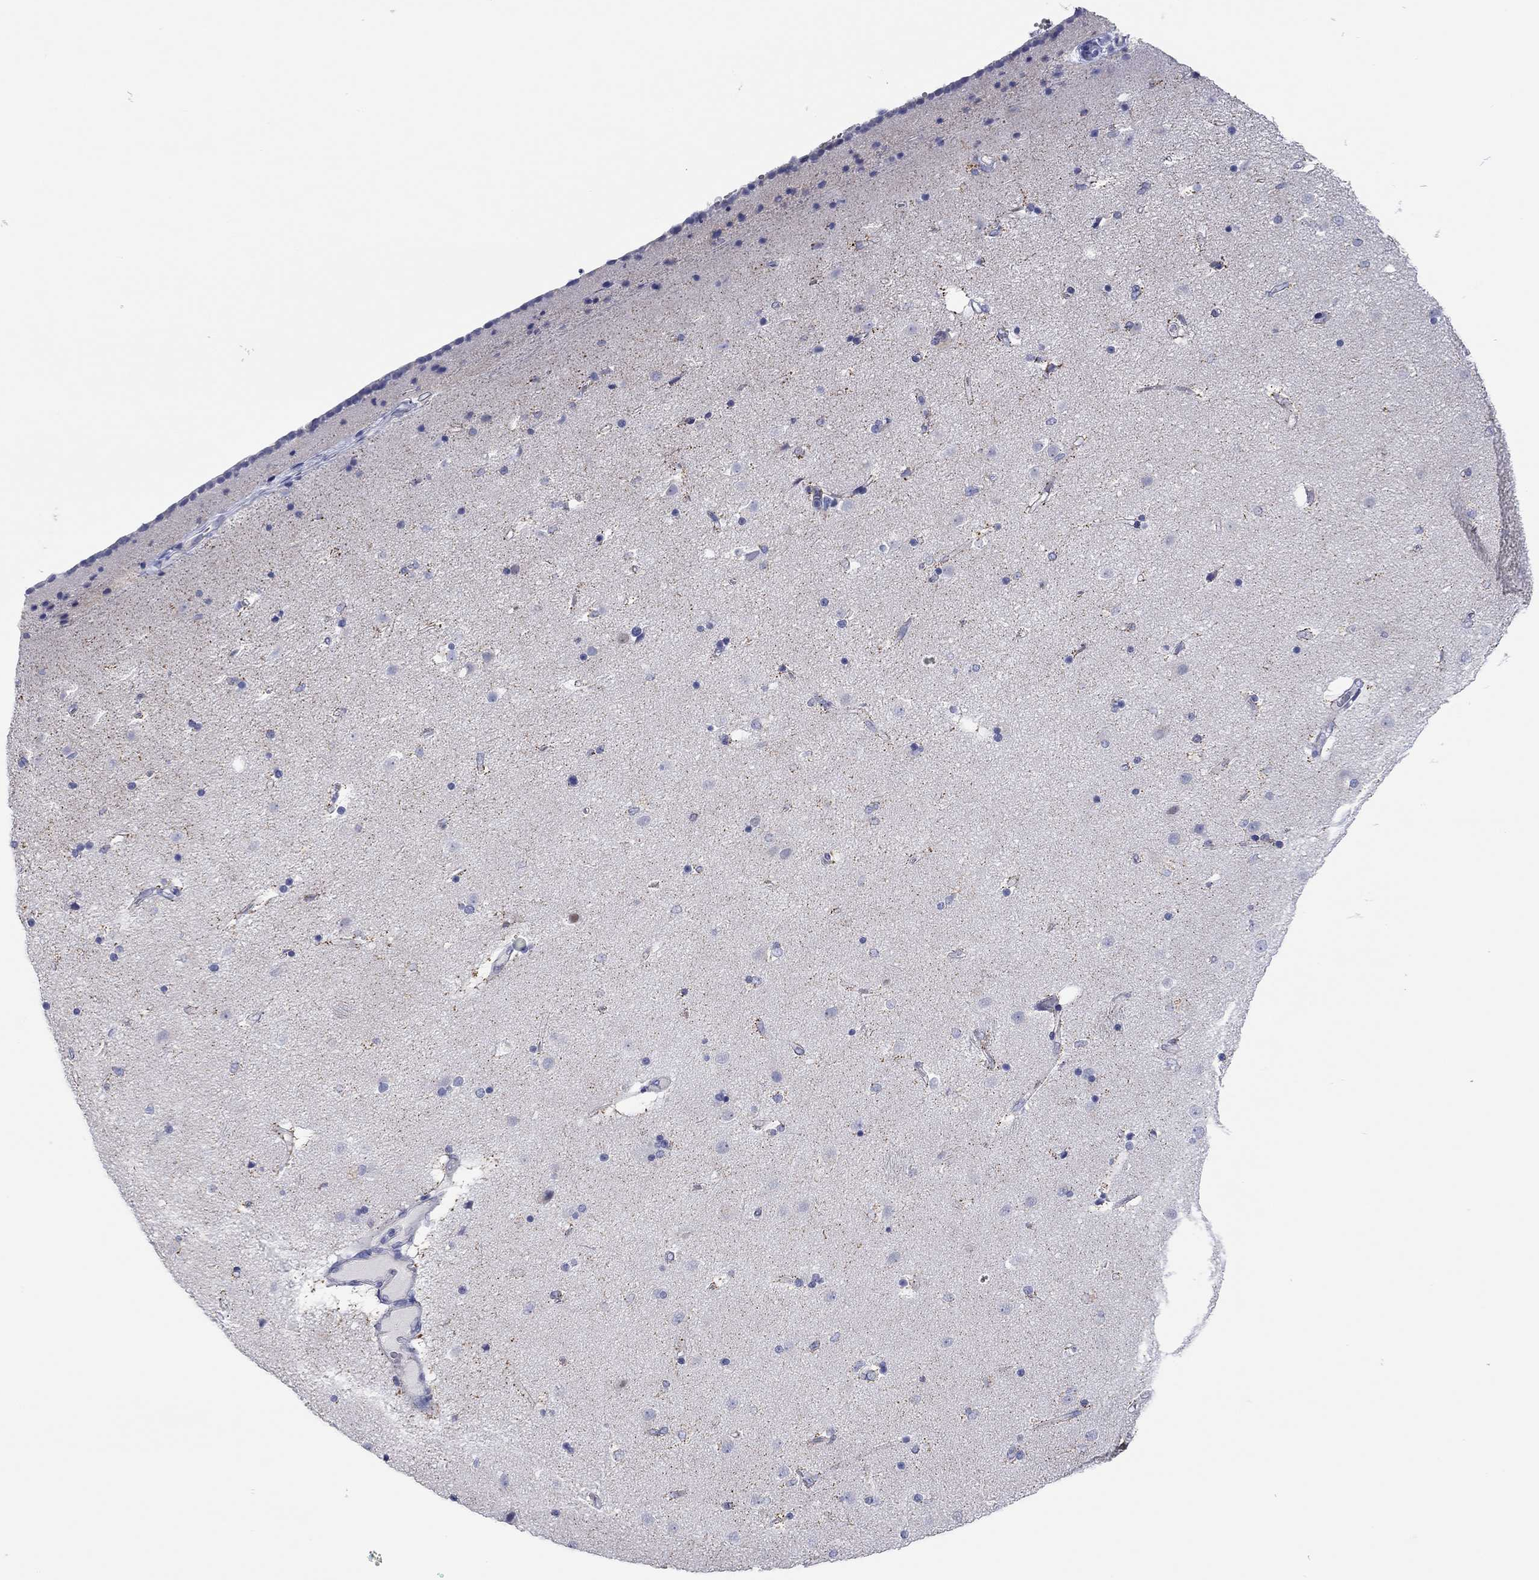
{"staining": {"intensity": "weak", "quantity": "<25%", "location": "cytoplasmic/membranous"}, "tissue": "caudate", "cell_type": "Glial cells", "image_type": "normal", "snomed": [{"axis": "morphology", "description": "Normal tissue, NOS"}, {"axis": "topography", "description": "Lateral ventricle wall"}], "caption": "This is an immunohistochemistry (IHC) photomicrograph of unremarkable caudate. There is no staining in glial cells.", "gene": "ENSG00000269035", "patient": {"sex": "female", "age": 71}}